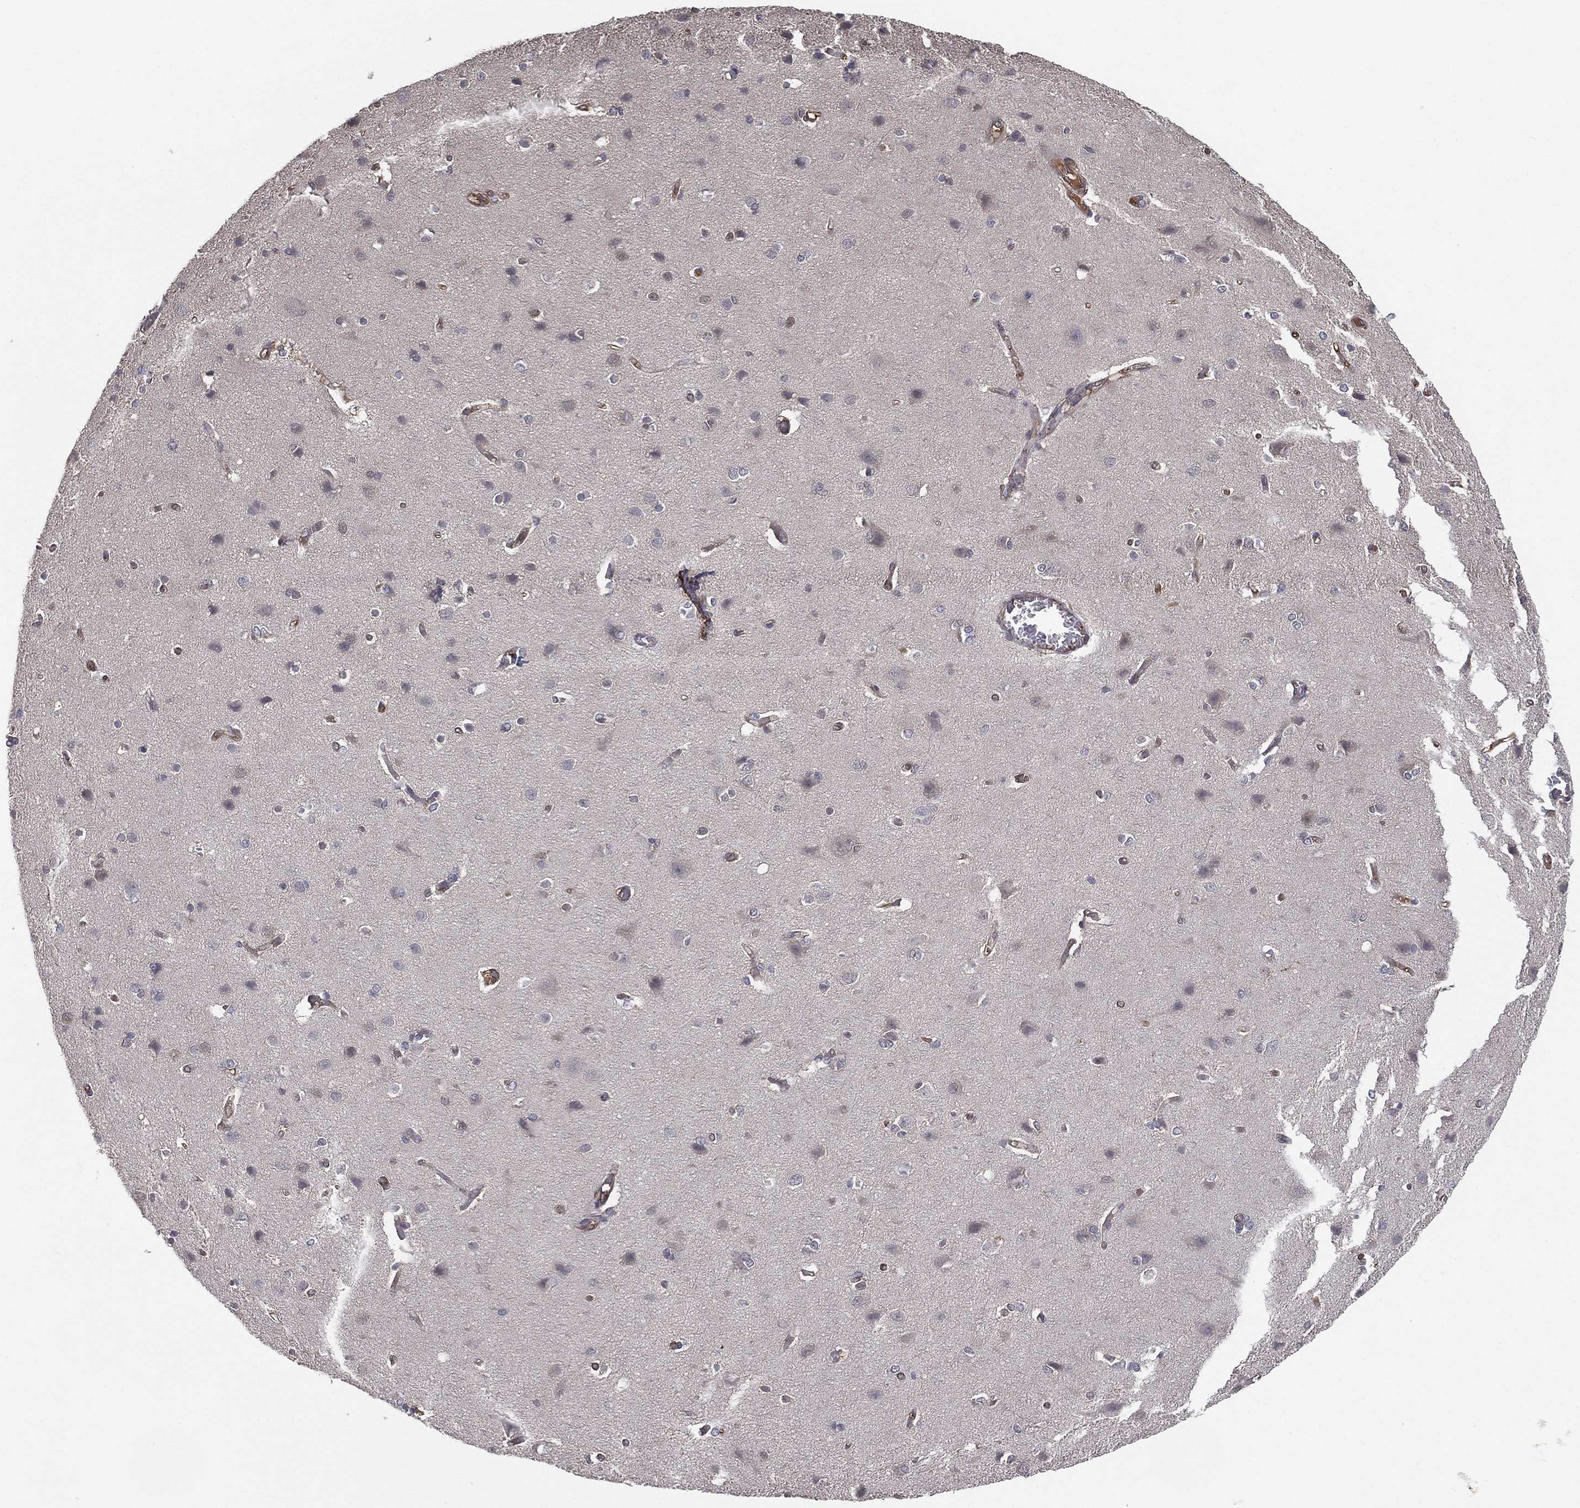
{"staining": {"intensity": "moderate", "quantity": "<25%", "location": "cytoplasmic/membranous"}, "tissue": "cerebral cortex", "cell_type": "Endothelial cells", "image_type": "normal", "snomed": [{"axis": "morphology", "description": "Normal tissue, NOS"}, {"axis": "topography", "description": "Cerebral cortex"}], "caption": "Cerebral cortex stained with IHC reveals moderate cytoplasmic/membranous expression in approximately <25% of endothelial cells. (DAB IHC, brown staining for protein, blue staining for nuclei).", "gene": "PSMG4", "patient": {"sex": "male", "age": 37}}